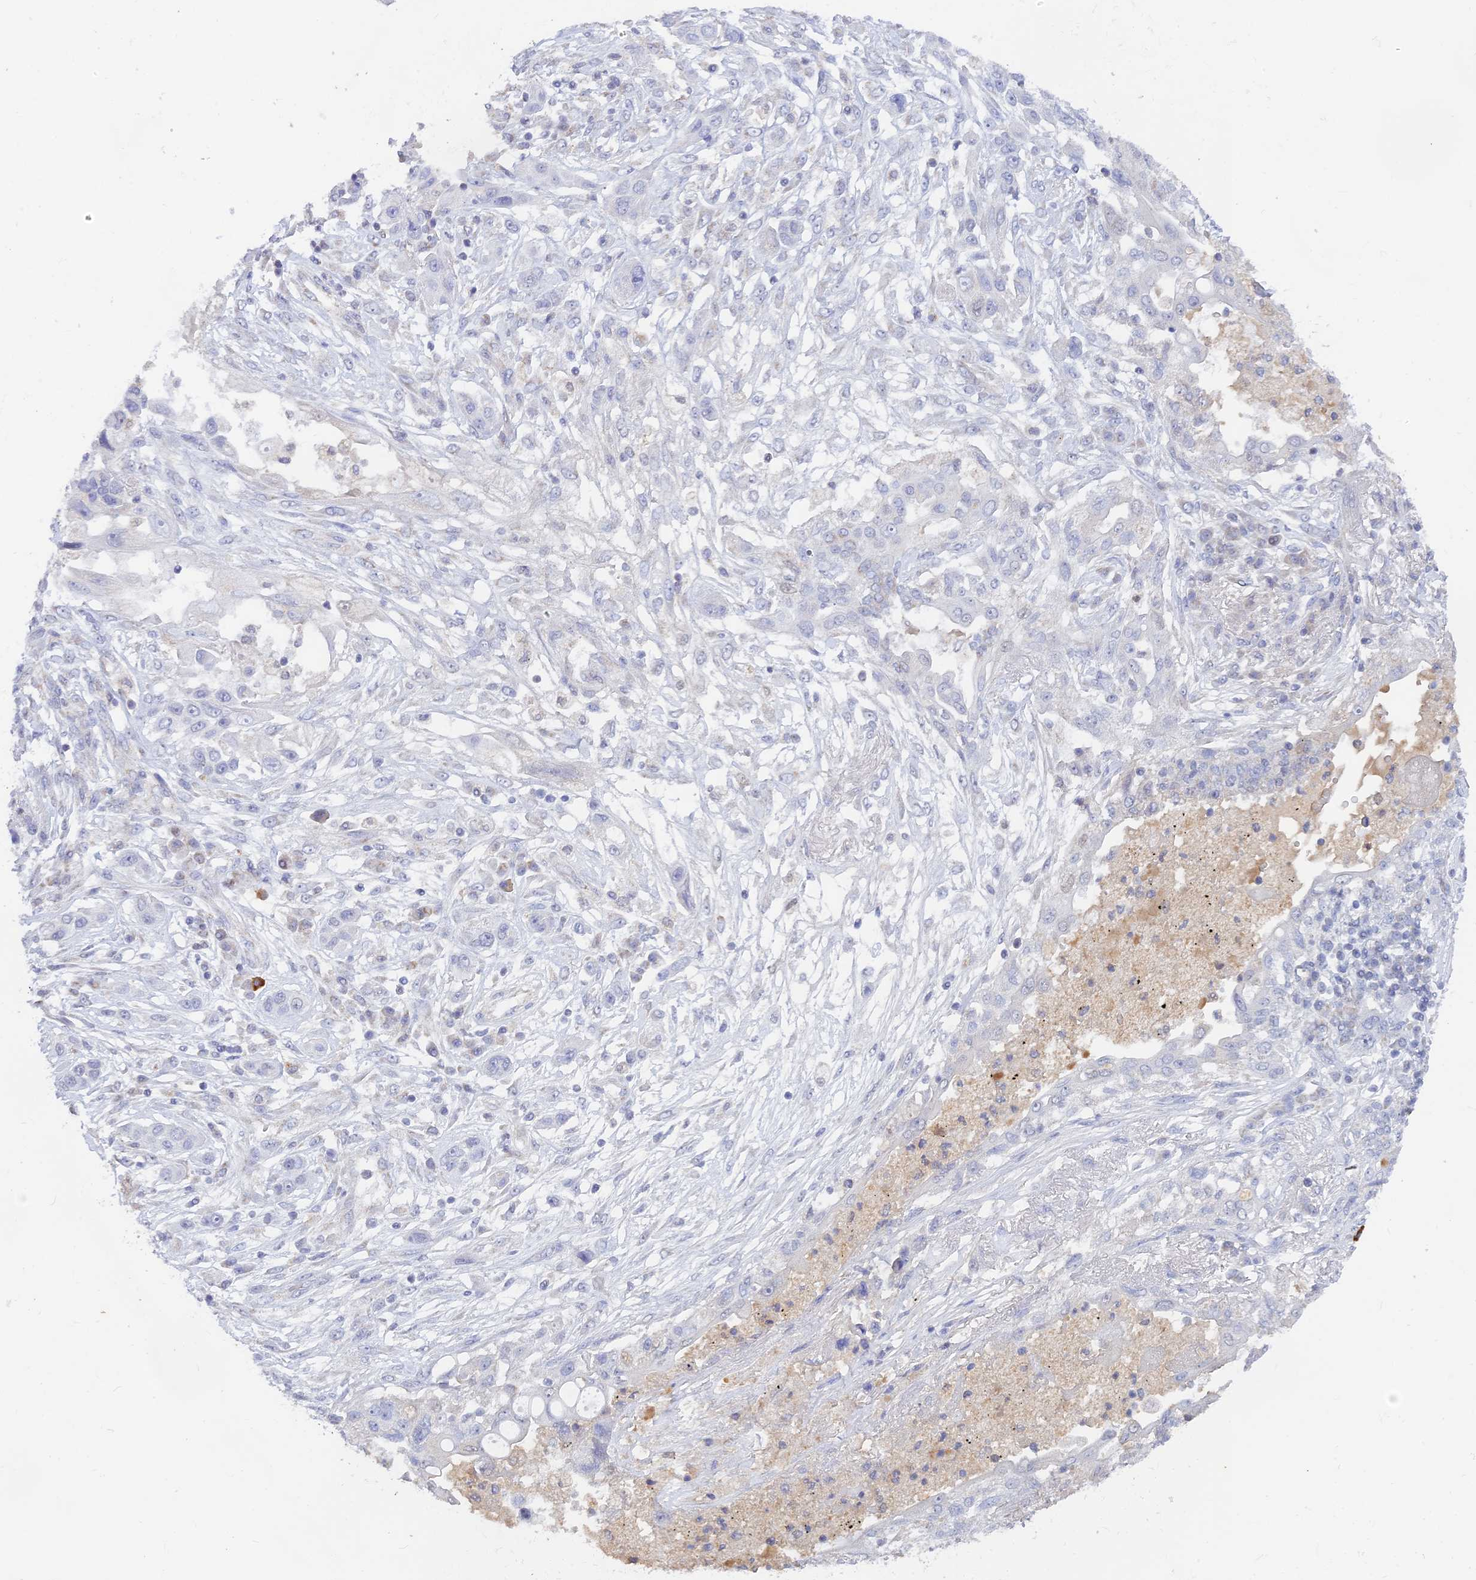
{"staining": {"intensity": "negative", "quantity": "none", "location": "none"}, "tissue": "lung cancer", "cell_type": "Tumor cells", "image_type": "cancer", "snomed": [{"axis": "morphology", "description": "Squamous cell carcinoma, NOS"}, {"axis": "topography", "description": "Lung"}], "caption": "Tumor cells show no significant protein positivity in lung cancer.", "gene": "LRIF1", "patient": {"sex": "female", "age": 70}}